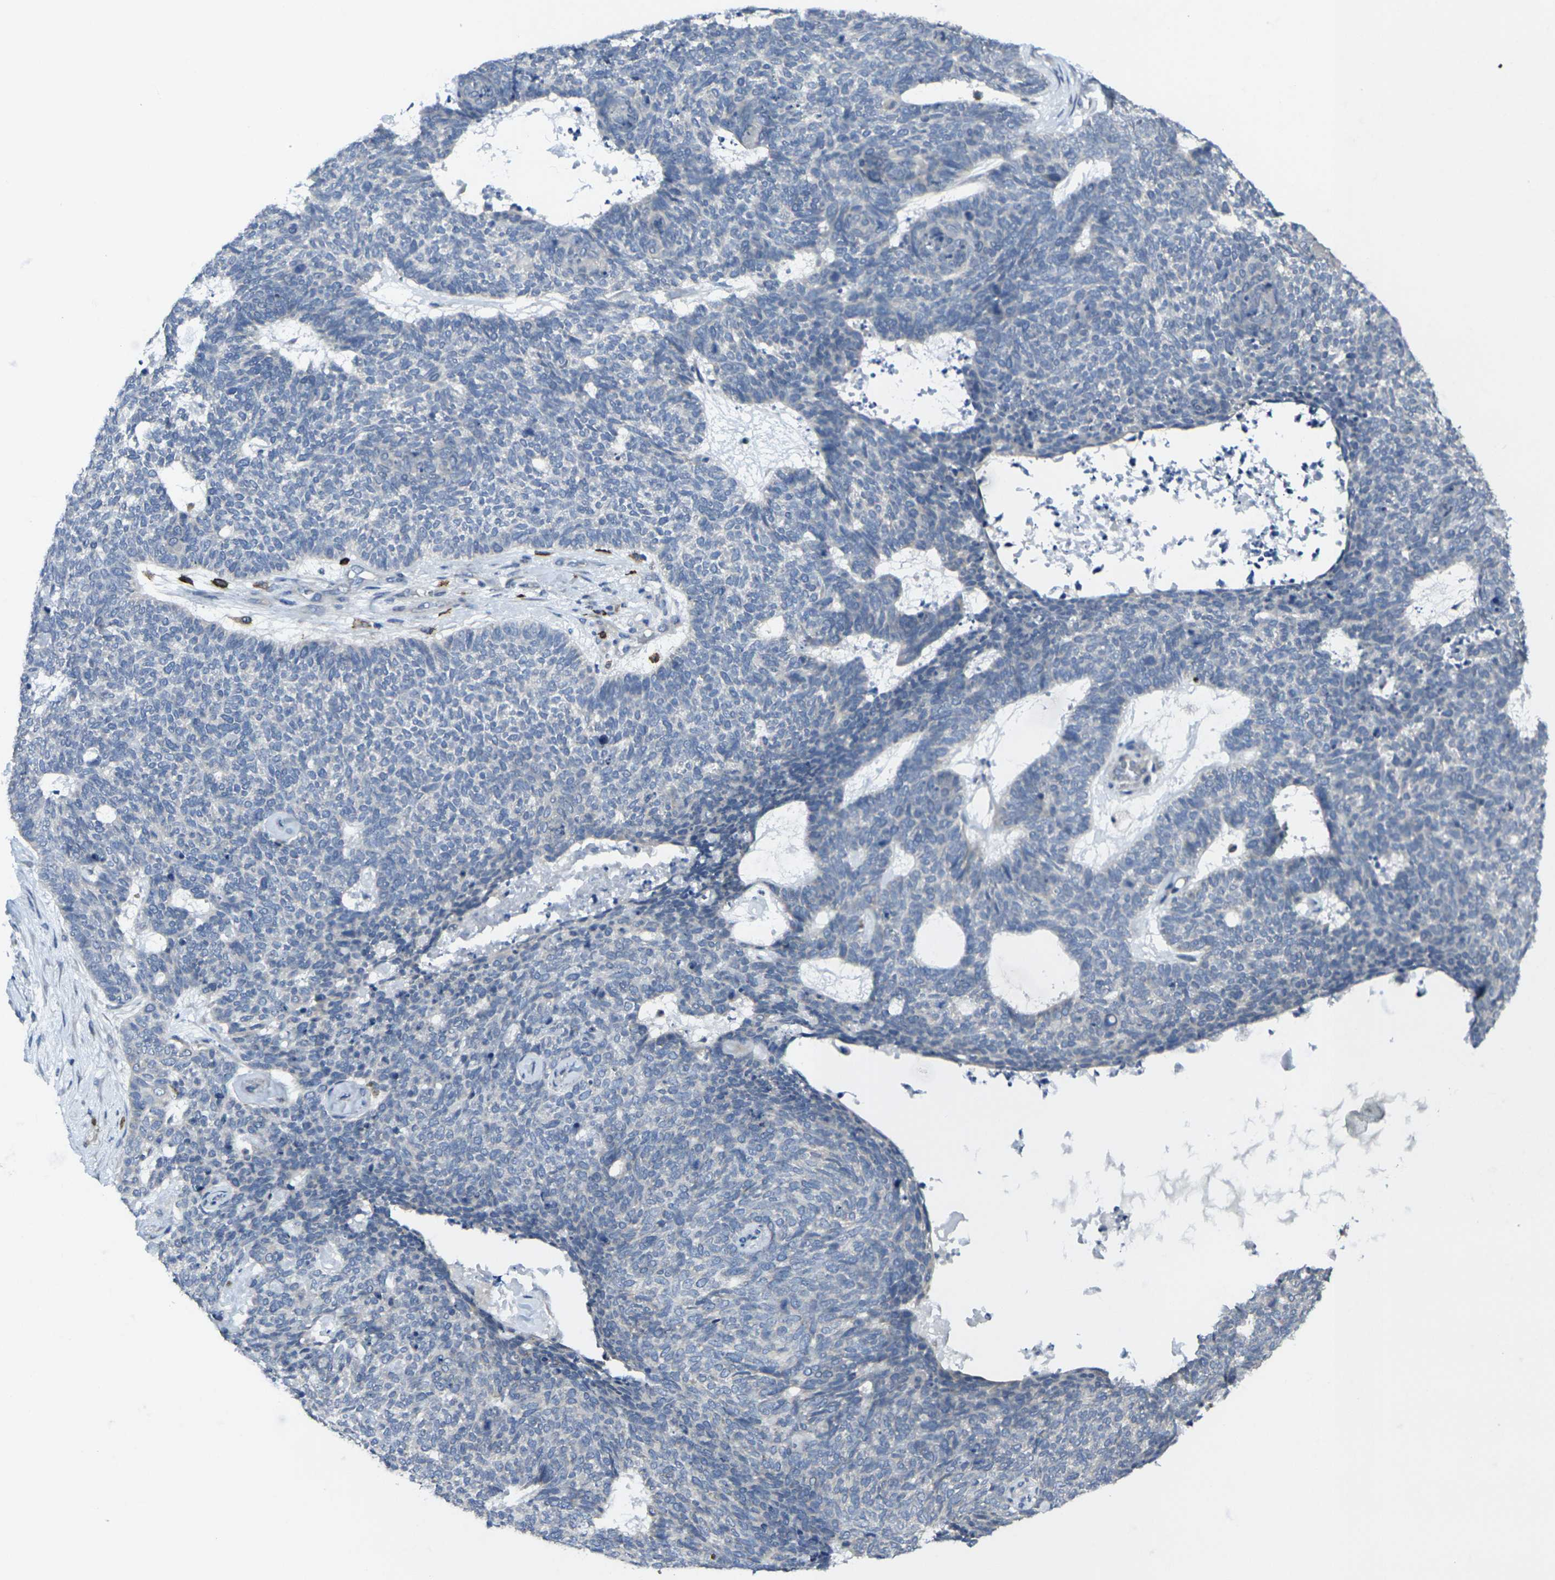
{"staining": {"intensity": "negative", "quantity": "none", "location": "none"}, "tissue": "skin cancer", "cell_type": "Tumor cells", "image_type": "cancer", "snomed": [{"axis": "morphology", "description": "Basal cell carcinoma"}, {"axis": "topography", "description": "Skin"}], "caption": "Immunohistochemistry image of human skin cancer stained for a protein (brown), which exhibits no positivity in tumor cells. (Stains: DAB (3,3'-diaminobenzidine) immunohistochemistry (IHC) with hematoxylin counter stain, Microscopy: brightfield microscopy at high magnification).", "gene": "CCR10", "patient": {"sex": "female", "age": 84}}